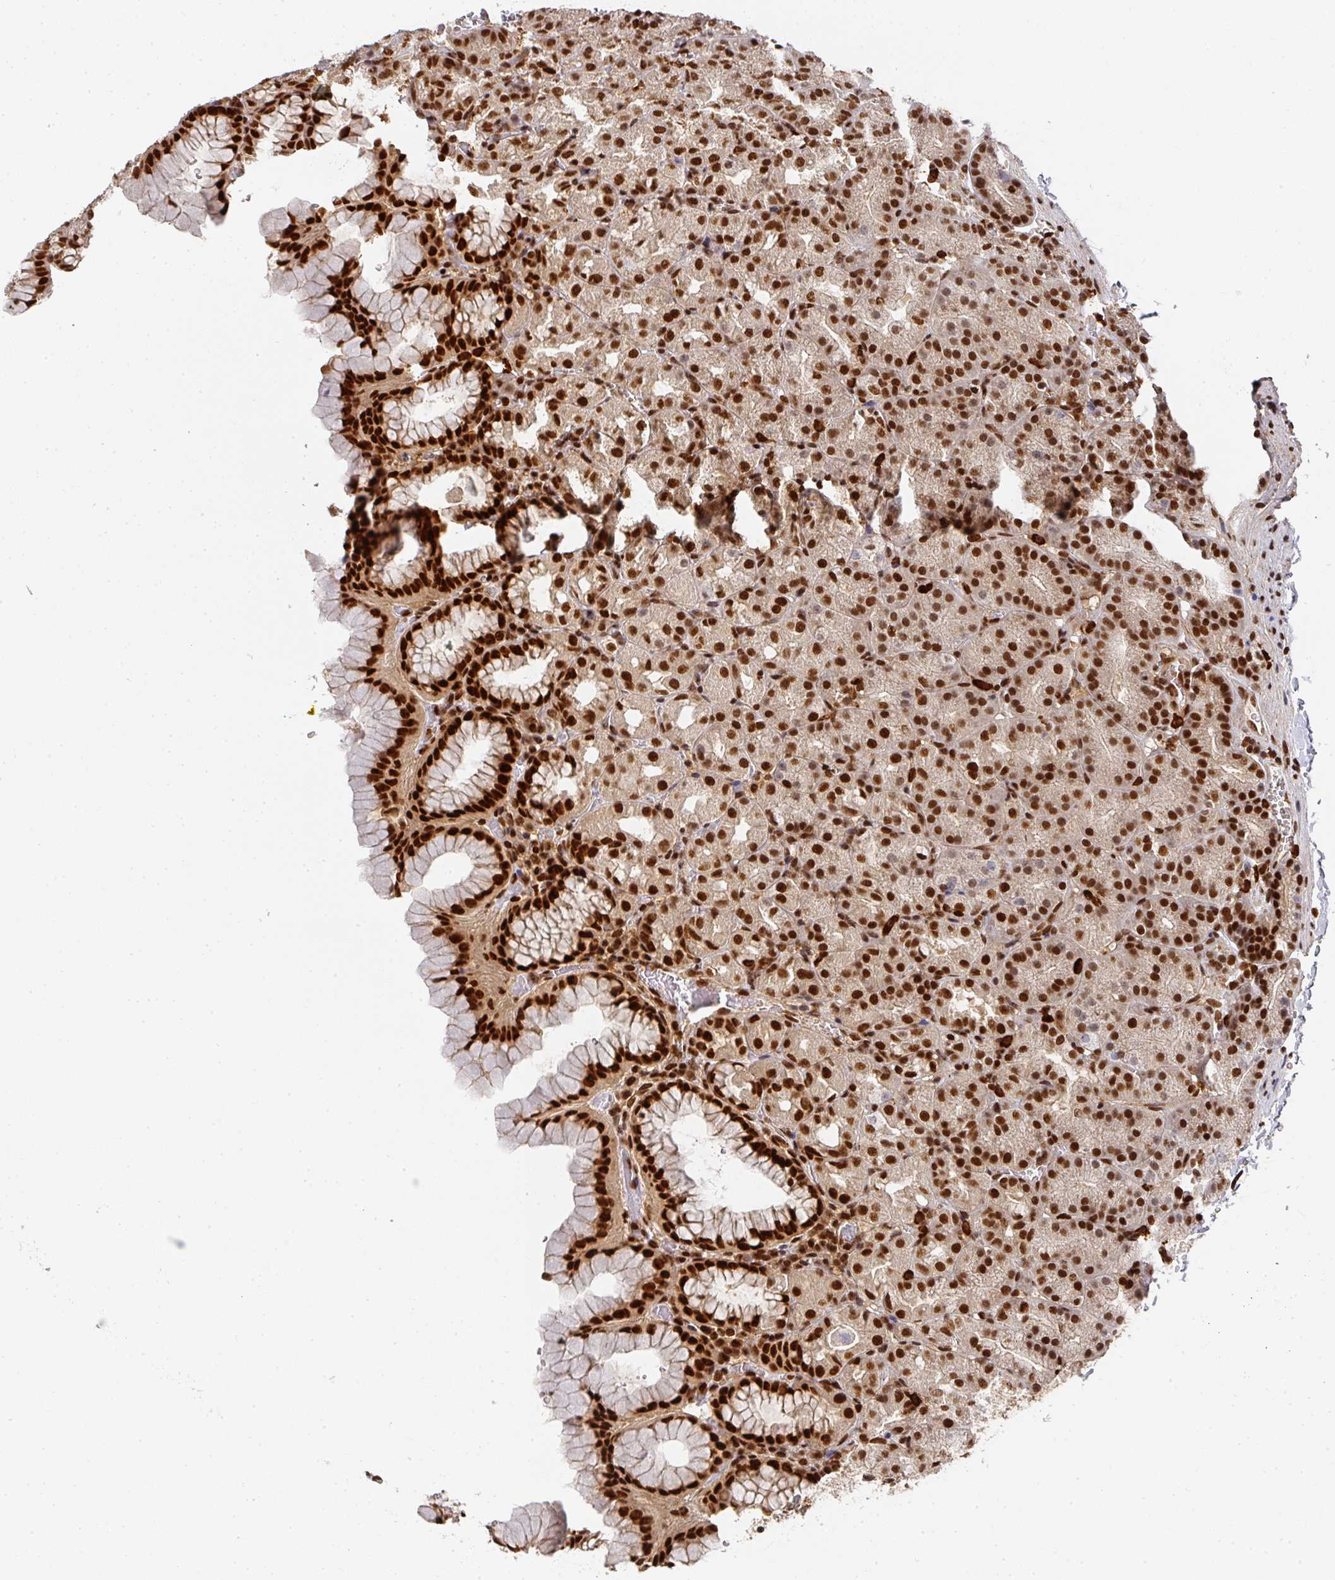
{"staining": {"intensity": "strong", "quantity": "25%-75%", "location": "nuclear"}, "tissue": "stomach", "cell_type": "Glandular cells", "image_type": "normal", "snomed": [{"axis": "morphology", "description": "Normal tissue, NOS"}, {"axis": "topography", "description": "Stomach, upper"}], "caption": "High-power microscopy captured an immunohistochemistry photomicrograph of benign stomach, revealing strong nuclear staining in approximately 25%-75% of glandular cells. The staining is performed using DAB brown chromogen to label protein expression. The nuclei are counter-stained blue using hematoxylin.", "gene": "DIDO1", "patient": {"sex": "female", "age": 81}}